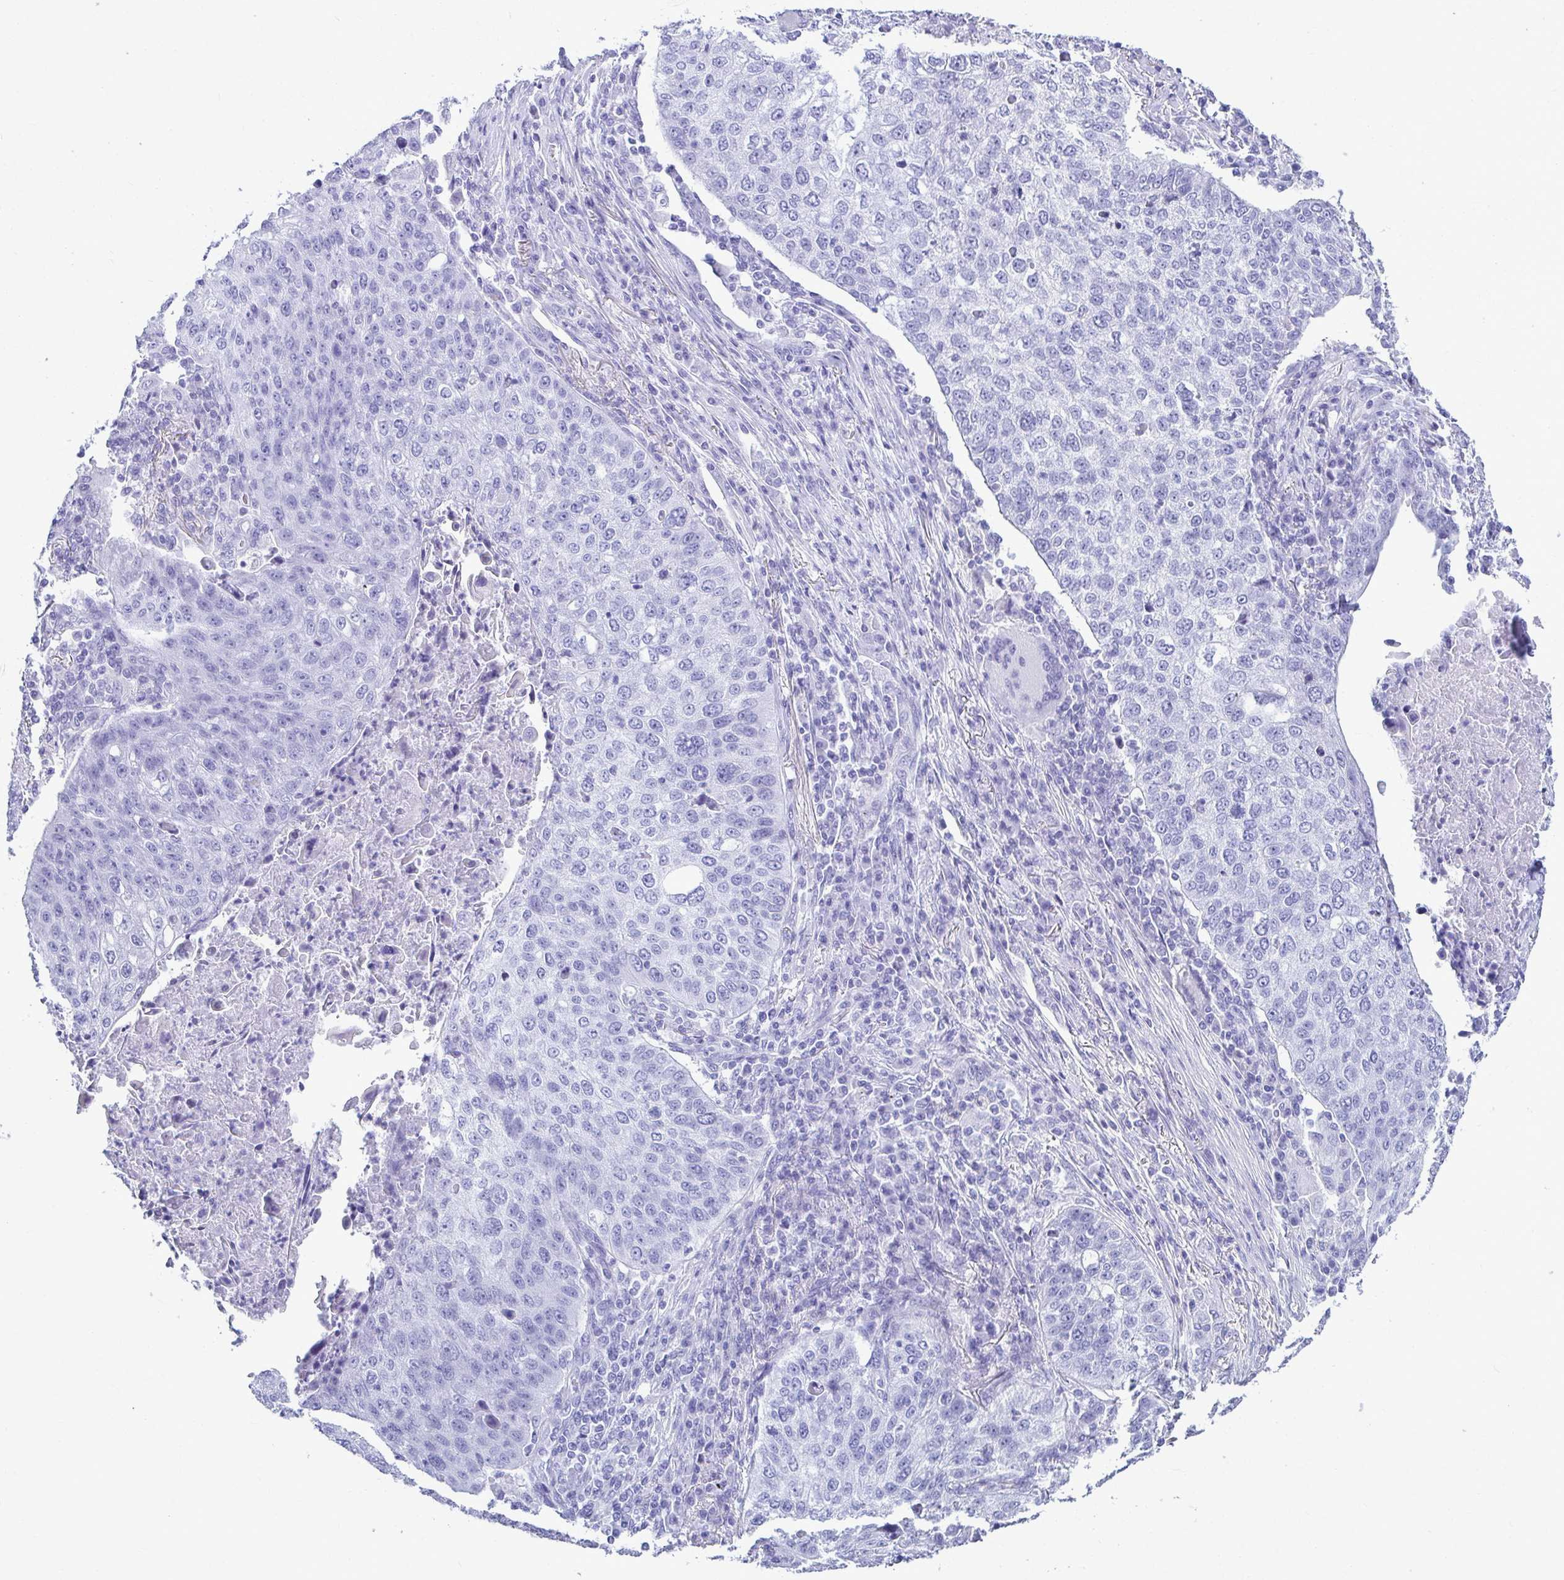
{"staining": {"intensity": "negative", "quantity": "none", "location": "none"}, "tissue": "lung cancer", "cell_type": "Tumor cells", "image_type": "cancer", "snomed": [{"axis": "morphology", "description": "Squamous cell carcinoma, NOS"}, {"axis": "topography", "description": "Lung"}], "caption": "Tumor cells show no significant expression in lung cancer (squamous cell carcinoma).", "gene": "ATP4B", "patient": {"sex": "male", "age": 63}}